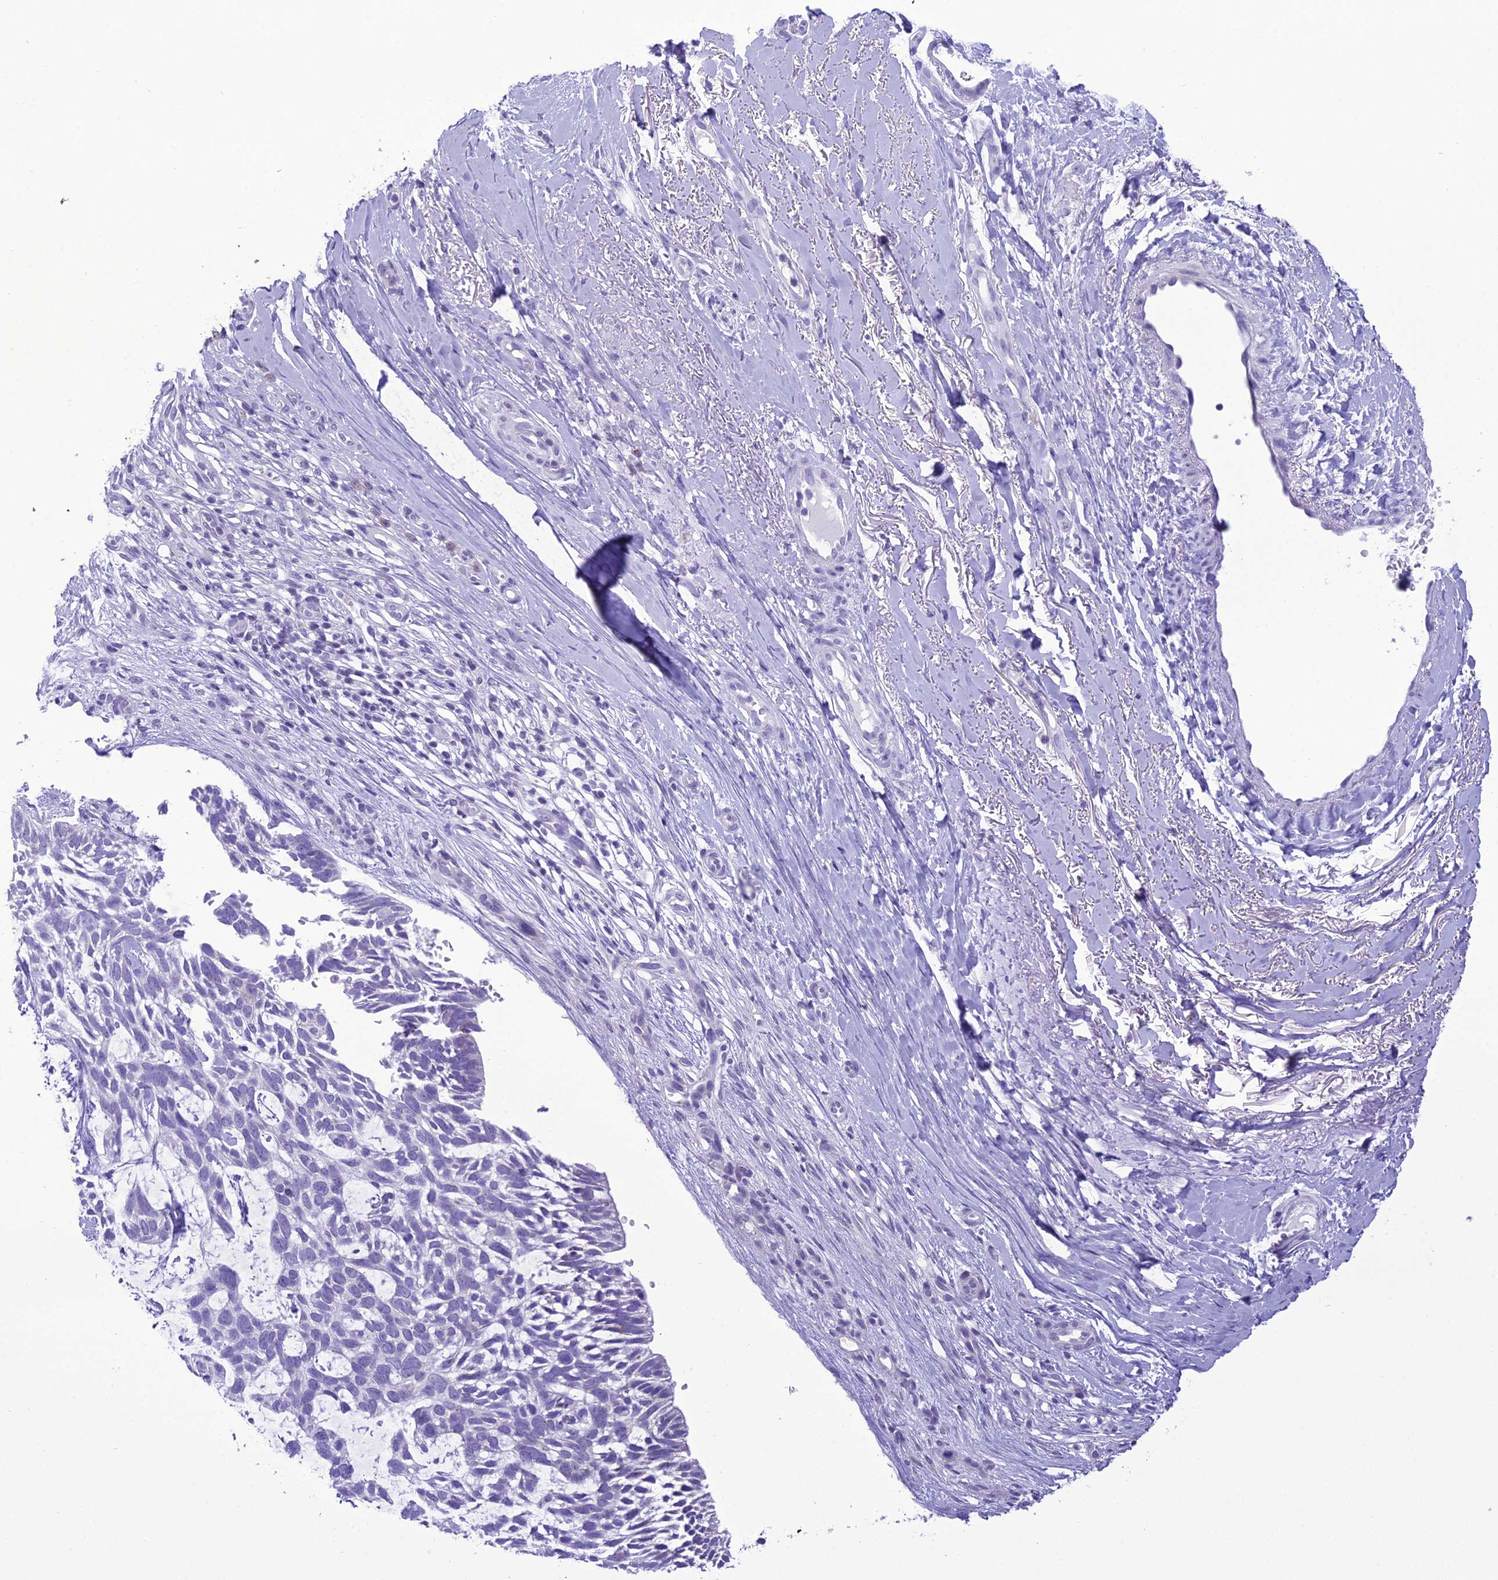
{"staining": {"intensity": "negative", "quantity": "none", "location": "none"}, "tissue": "skin cancer", "cell_type": "Tumor cells", "image_type": "cancer", "snomed": [{"axis": "morphology", "description": "Basal cell carcinoma"}, {"axis": "topography", "description": "Skin"}], "caption": "Skin basal cell carcinoma was stained to show a protein in brown. There is no significant staining in tumor cells.", "gene": "B9D2", "patient": {"sex": "male", "age": 88}}